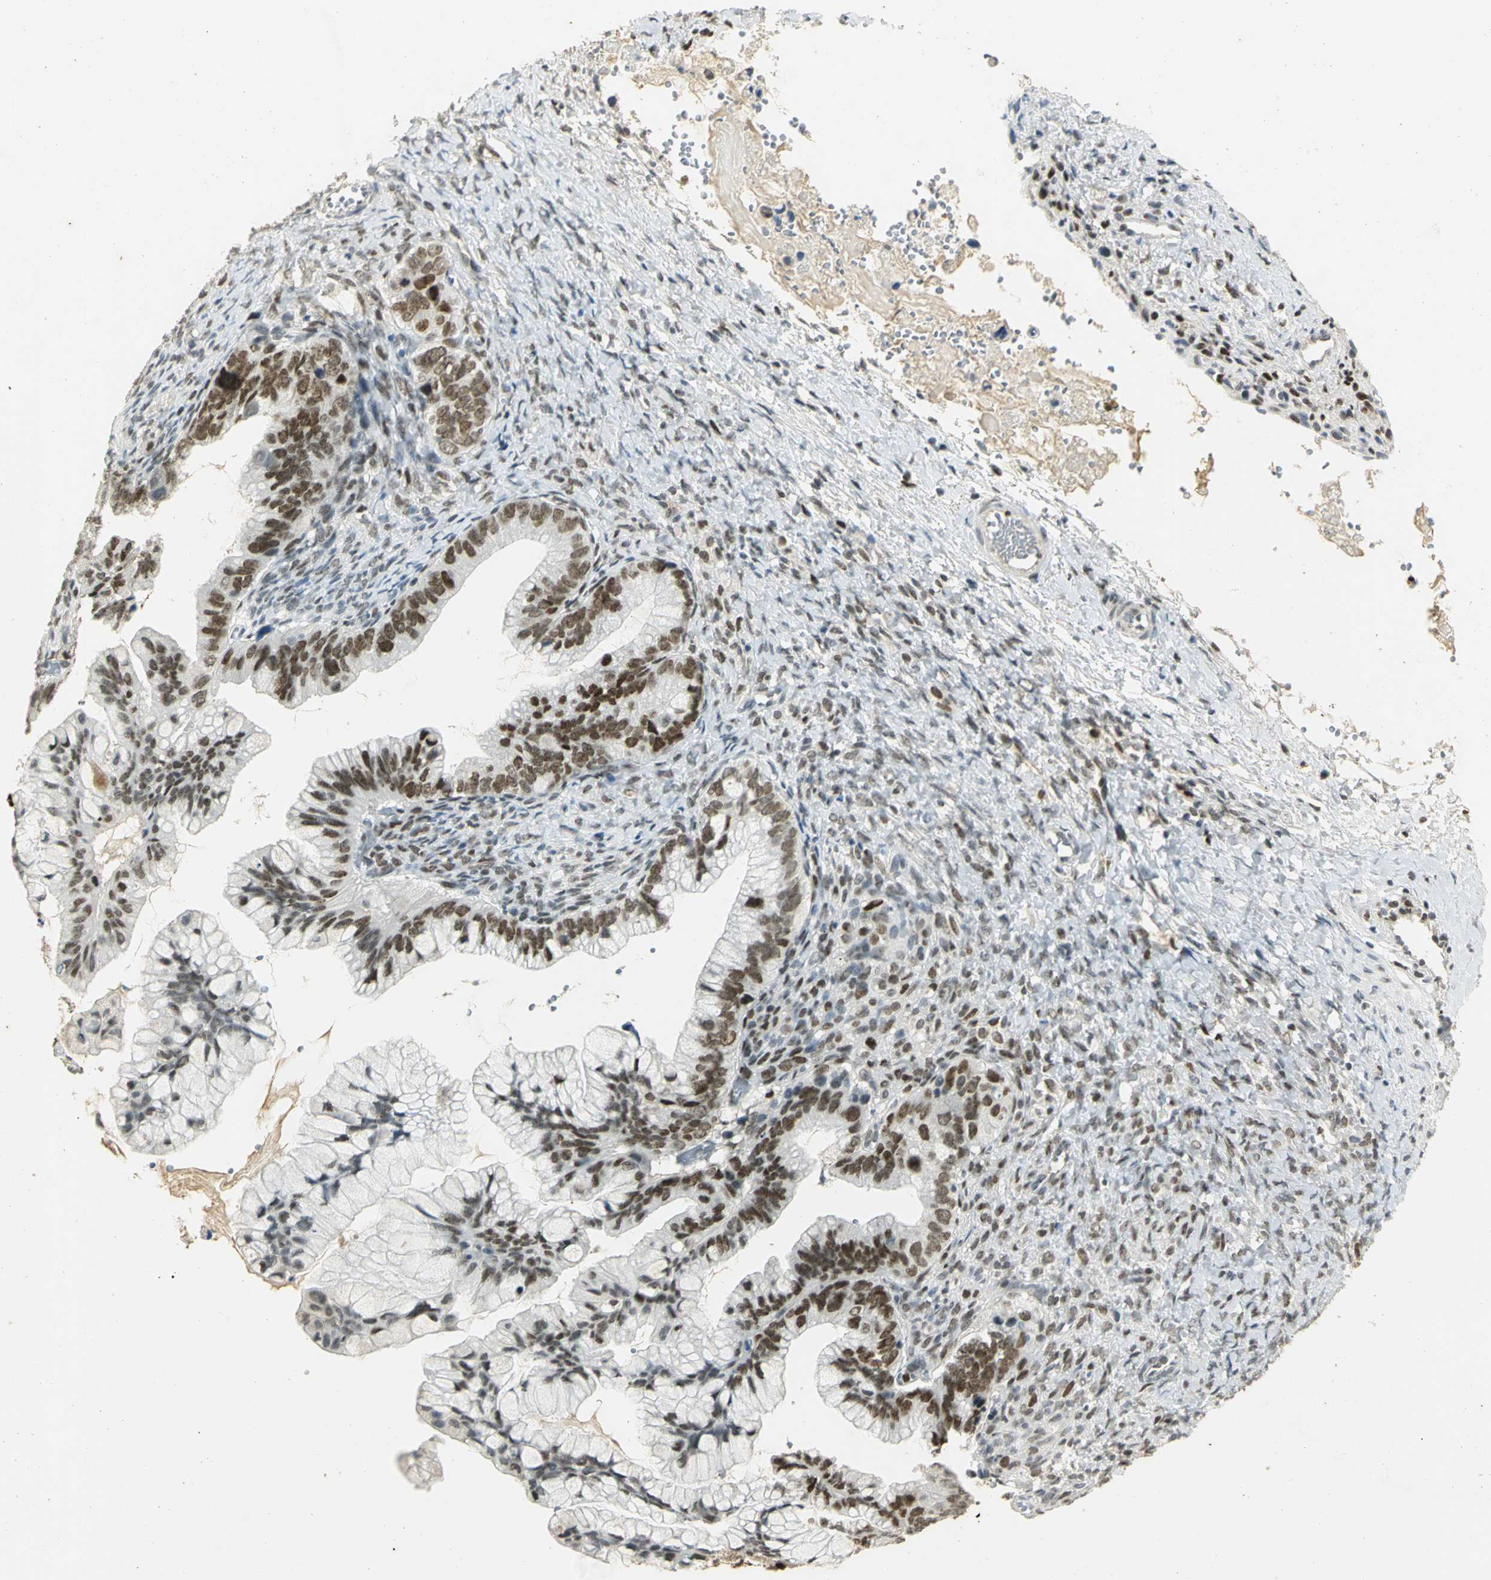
{"staining": {"intensity": "strong", "quantity": ">75%", "location": "nuclear"}, "tissue": "ovarian cancer", "cell_type": "Tumor cells", "image_type": "cancer", "snomed": [{"axis": "morphology", "description": "Cystadenocarcinoma, mucinous, NOS"}, {"axis": "topography", "description": "Ovary"}], "caption": "This photomicrograph demonstrates immunohistochemistry staining of human mucinous cystadenocarcinoma (ovarian), with high strong nuclear staining in about >75% of tumor cells.", "gene": "AK6", "patient": {"sex": "female", "age": 36}}